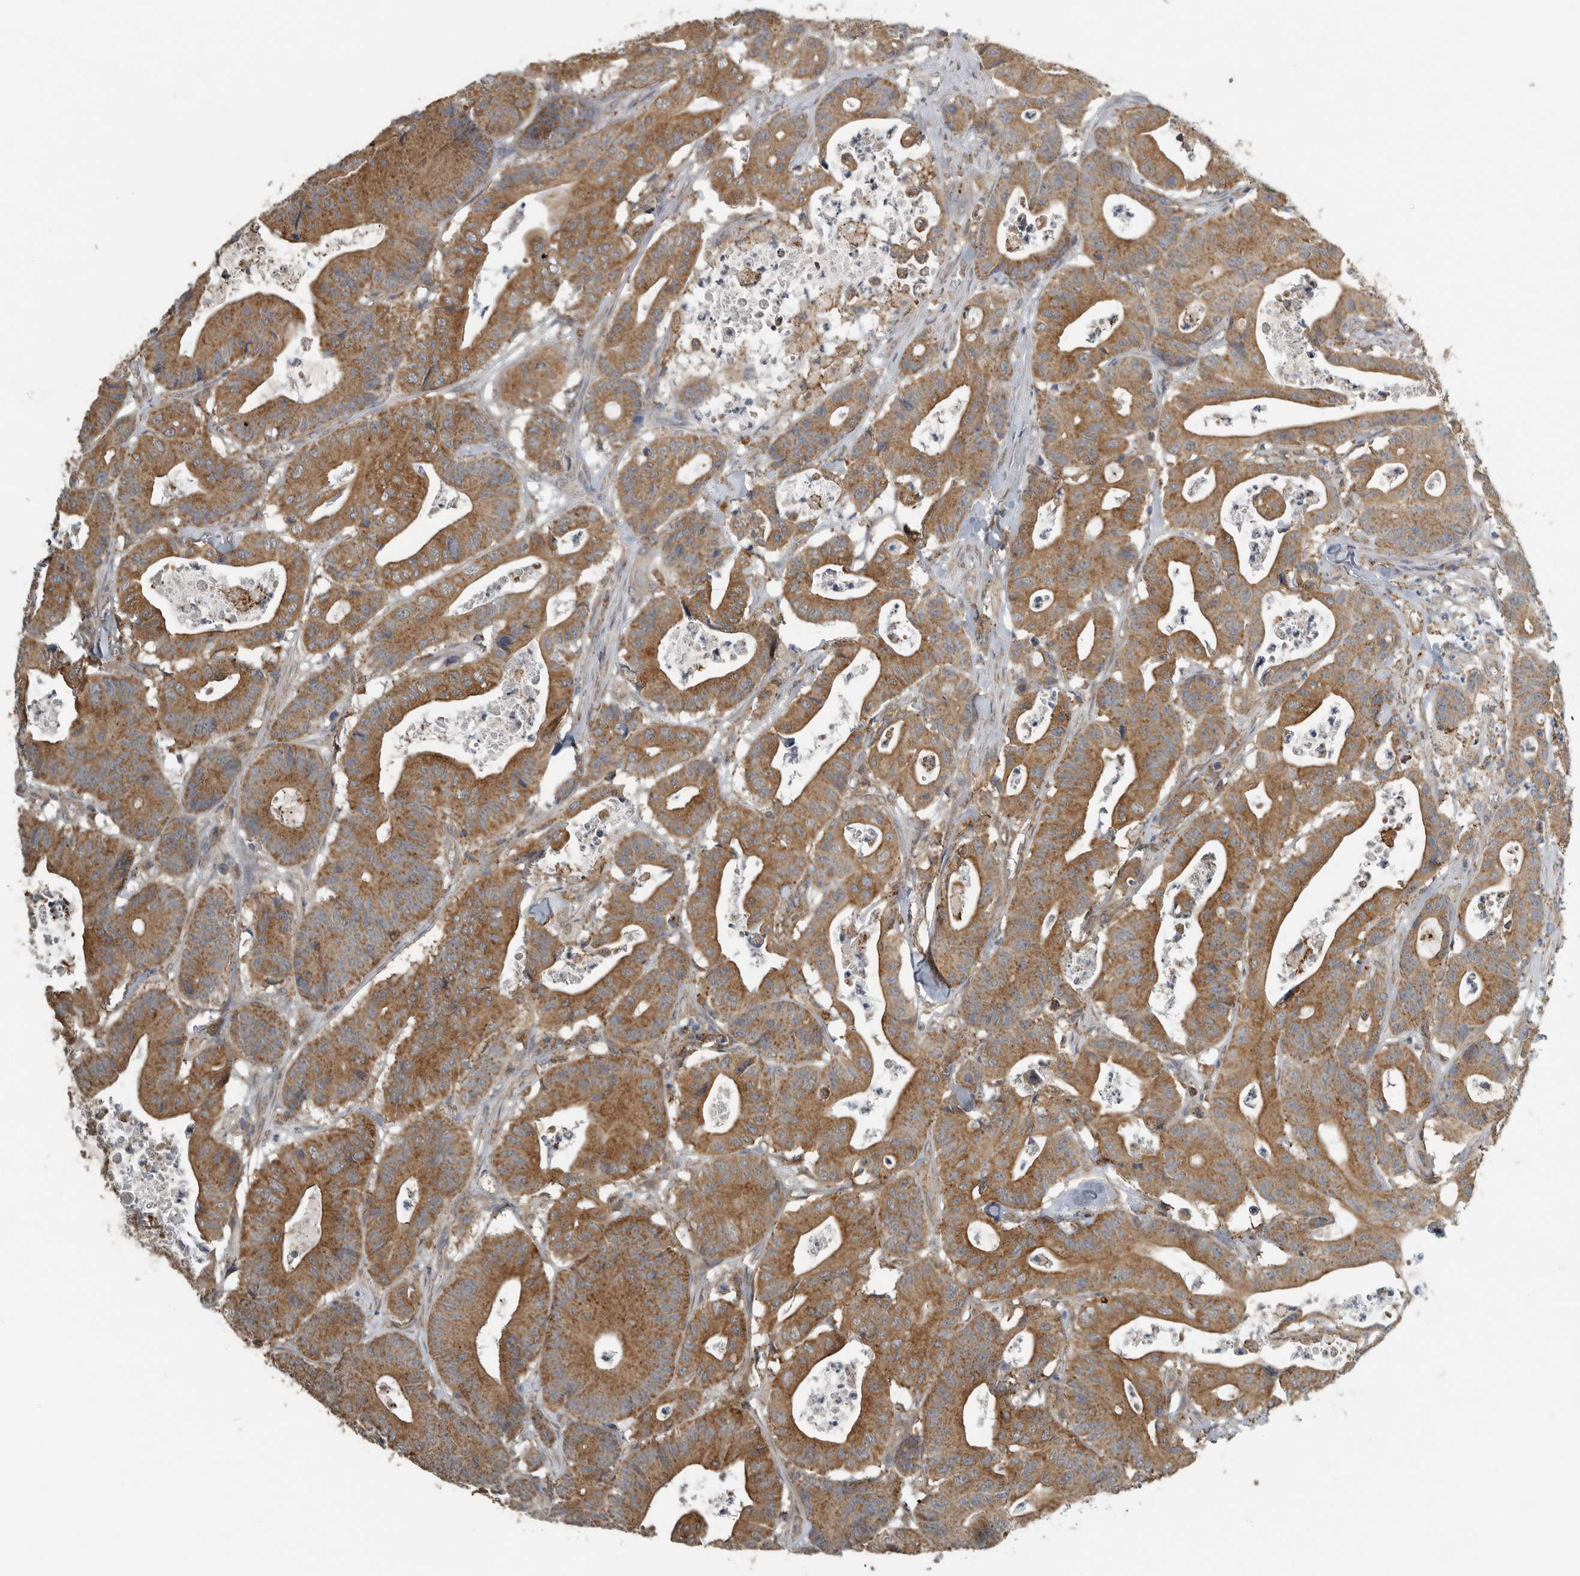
{"staining": {"intensity": "moderate", "quantity": ">75%", "location": "cytoplasmic/membranous"}, "tissue": "colorectal cancer", "cell_type": "Tumor cells", "image_type": "cancer", "snomed": [{"axis": "morphology", "description": "Adenocarcinoma, NOS"}, {"axis": "topography", "description": "Colon"}], "caption": "IHC micrograph of human colorectal cancer (adenocarcinoma) stained for a protein (brown), which reveals medium levels of moderate cytoplasmic/membranous positivity in approximately >75% of tumor cells.", "gene": "AFAP1", "patient": {"sex": "female", "age": 84}}